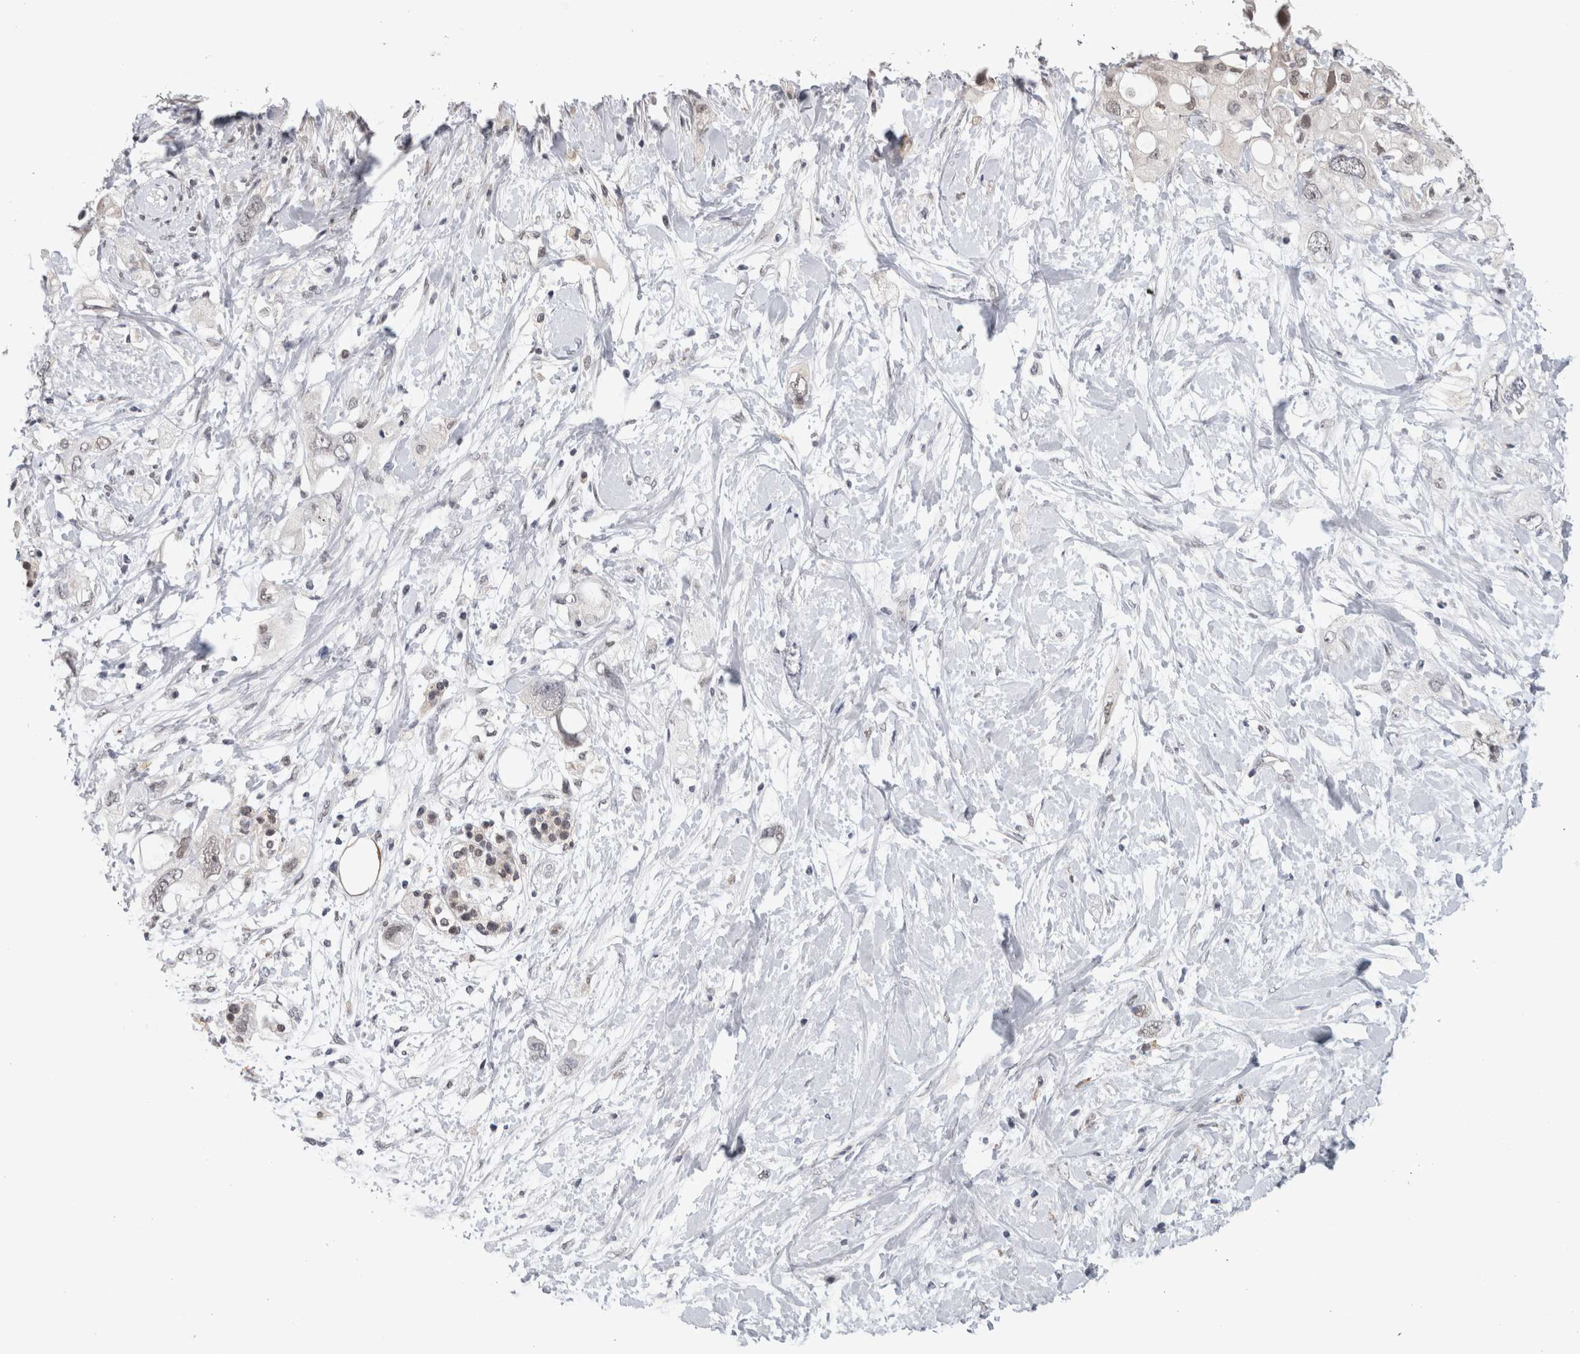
{"staining": {"intensity": "negative", "quantity": "none", "location": "none"}, "tissue": "pancreatic cancer", "cell_type": "Tumor cells", "image_type": "cancer", "snomed": [{"axis": "morphology", "description": "Adenocarcinoma, NOS"}, {"axis": "topography", "description": "Pancreas"}], "caption": "Human pancreatic cancer (adenocarcinoma) stained for a protein using IHC demonstrates no positivity in tumor cells.", "gene": "PRXL2A", "patient": {"sex": "female", "age": 56}}